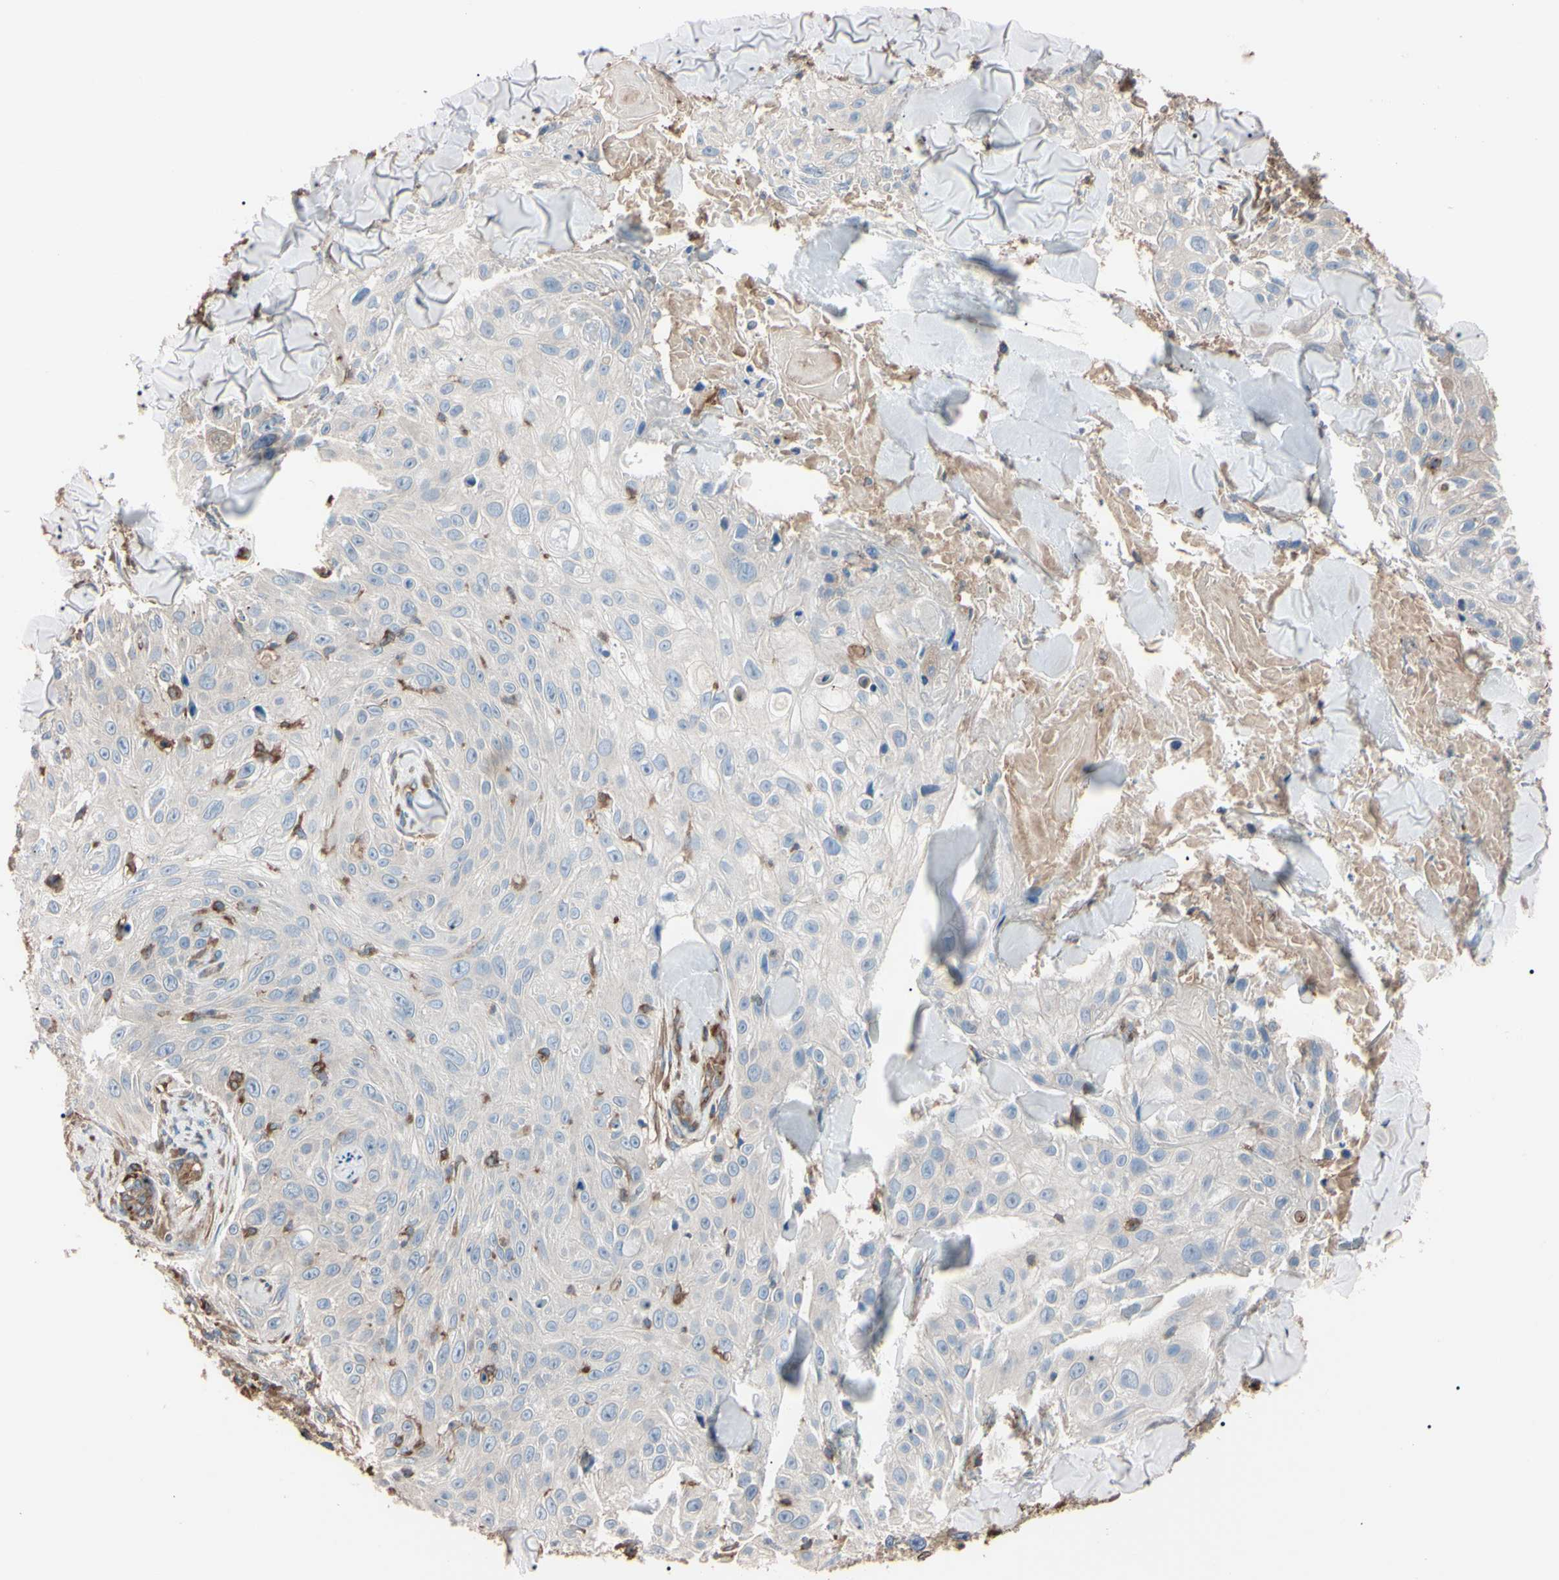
{"staining": {"intensity": "weak", "quantity": ">75%", "location": "cytoplasmic/membranous"}, "tissue": "skin cancer", "cell_type": "Tumor cells", "image_type": "cancer", "snomed": [{"axis": "morphology", "description": "Squamous cell carcinoma, NOS"}, {"axis": "topography", "description": "Skin"}], "caption": "DAB immunohistochemical staining of skin cancer reveals weak cytoplasmic/membranous protein staining in approximately >75% of tumor cells.", "gene": "PRKACA", "patient": {"sex": "male", "age": 86}}